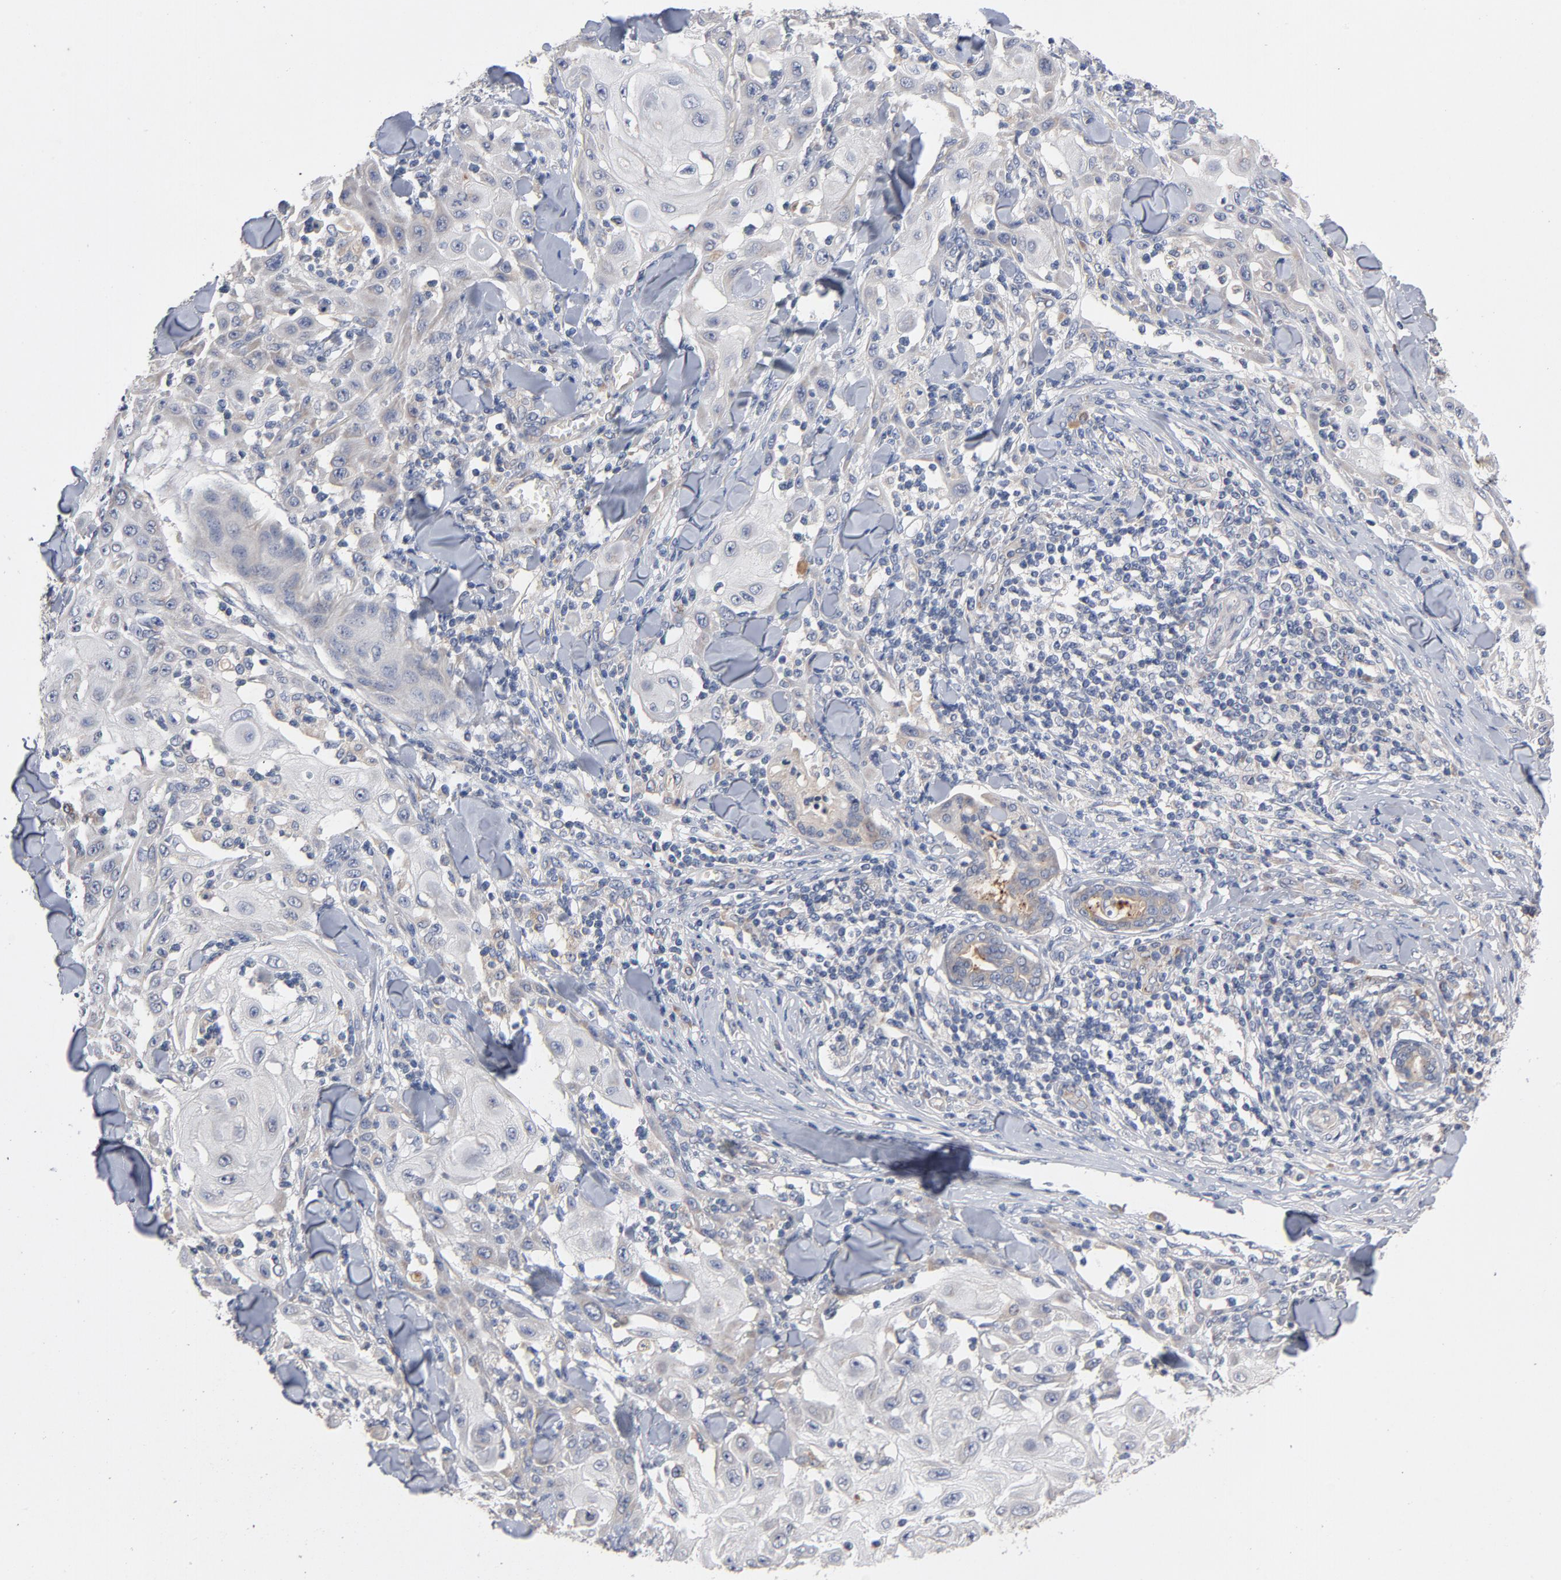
{"staining": {"intensity": "weak", "quantity": "<25%", "location": "cytoplasmic/membranous"}, "tissue": "skin cancer", "cell_type": "Tumor cells", "image_type": "cancer", "snomed": [{"axis": "morphology", "description": "Squamous cell carcinoma, NOS"}, {"axis": "topography", "description": "Skin"}], "caption": "Tumor cells show no significant protein staining in skin cancer (squamous cell carcinoma).", "gene": "CCDC134", "patient": {"sex": "male", "age": 24}}